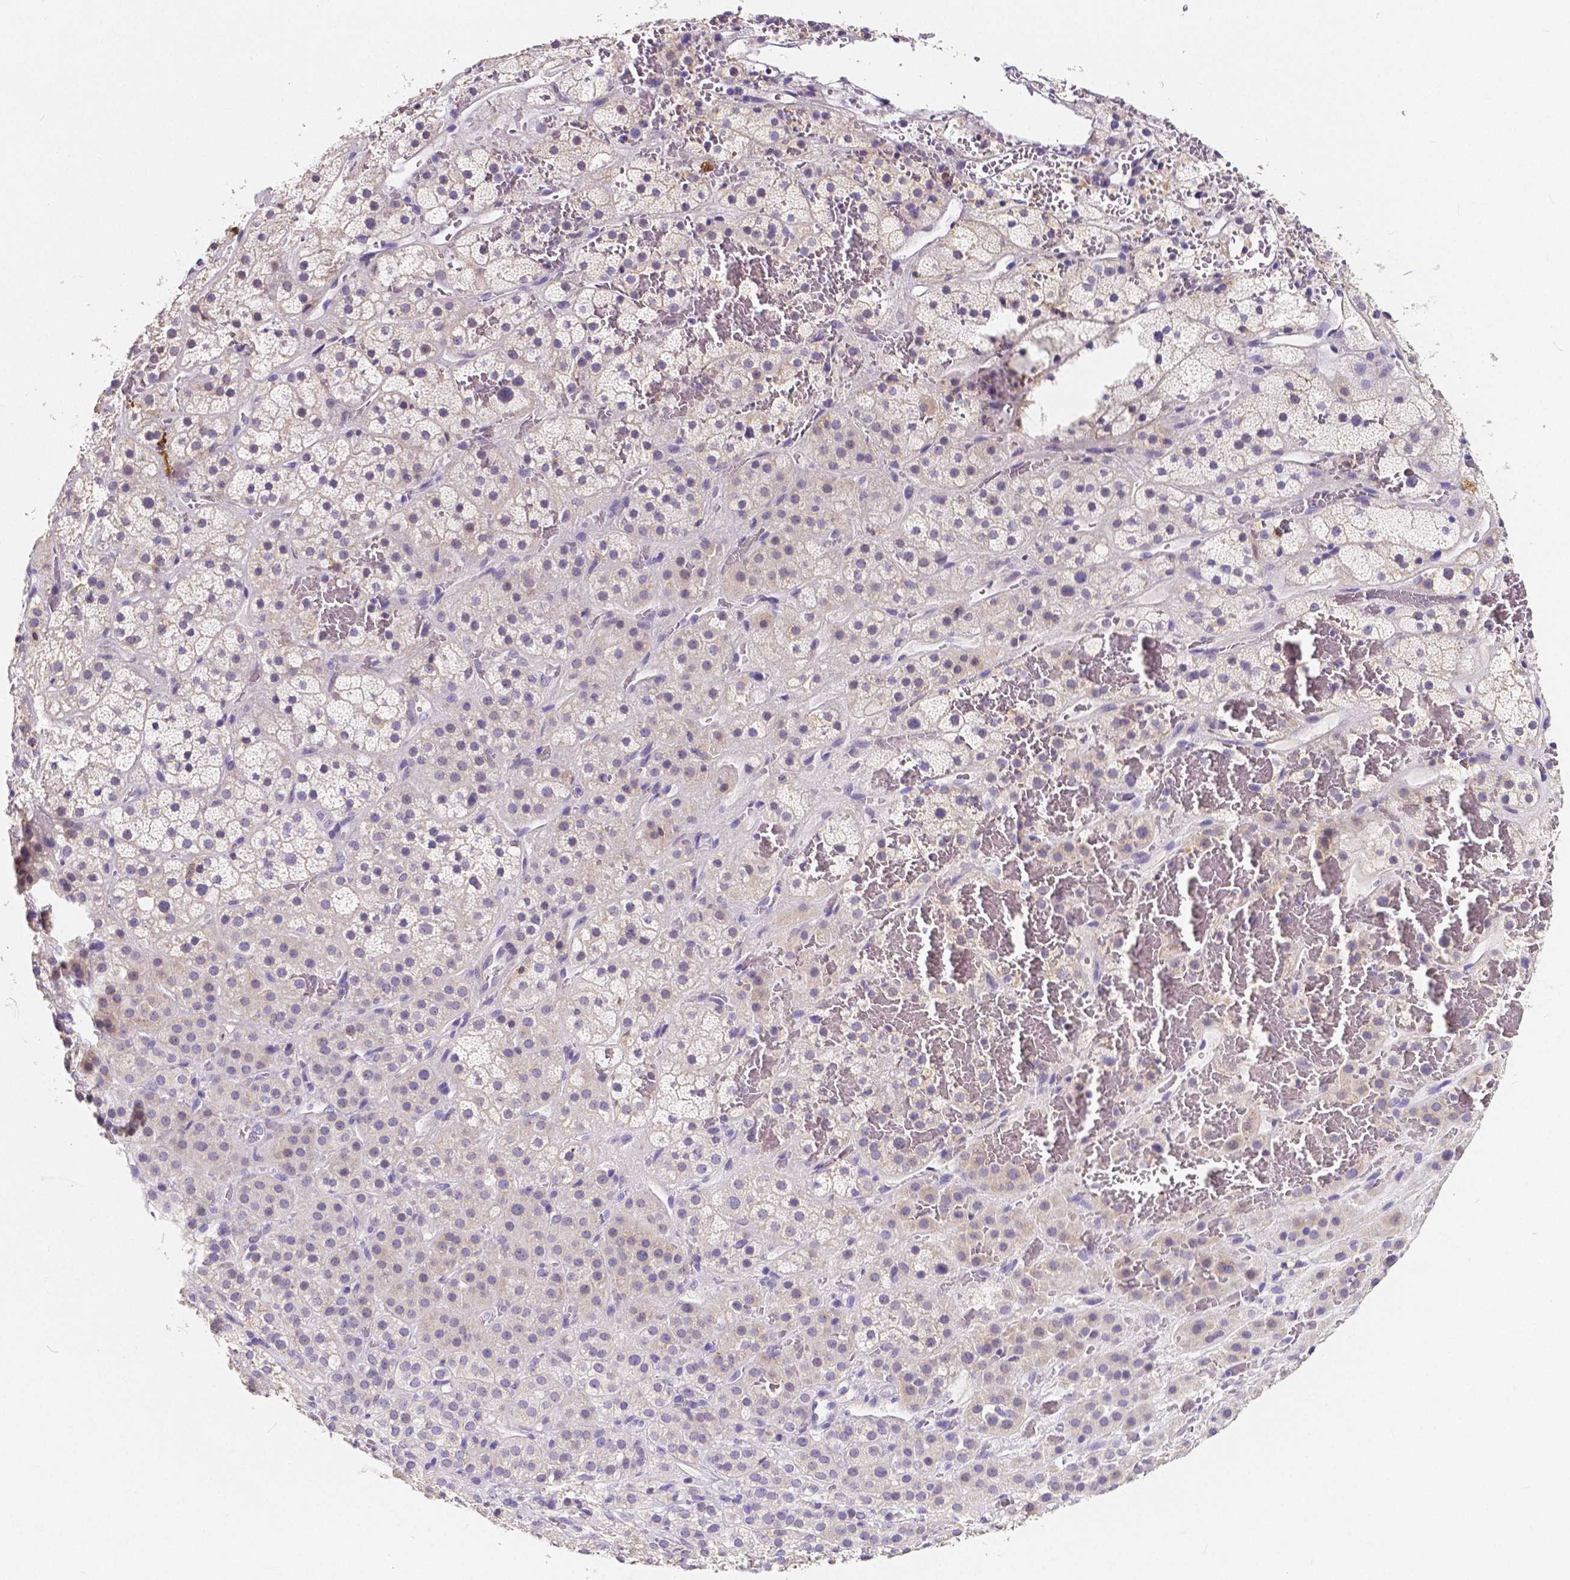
{"staining": {"intensity": "negative", "quantity": "none", "location": "none"}, "tissue": "adrenal gland", "cell_type": "Glandular cells", "image_type": "normal", "snomed": [{"axis": "morphology", "description": "Normal tissue, NOS"}, {"axis": "topography", "description": "Adrenal gland"}], "caption": "Immunohistochemistry (IHC) of normal human adrenal gland shows no expression in glandular cells. (IHC, brightfield microscopy, high magnification).", "gene": "ACP5", "patient": {"sex": "male", "age": 57}}